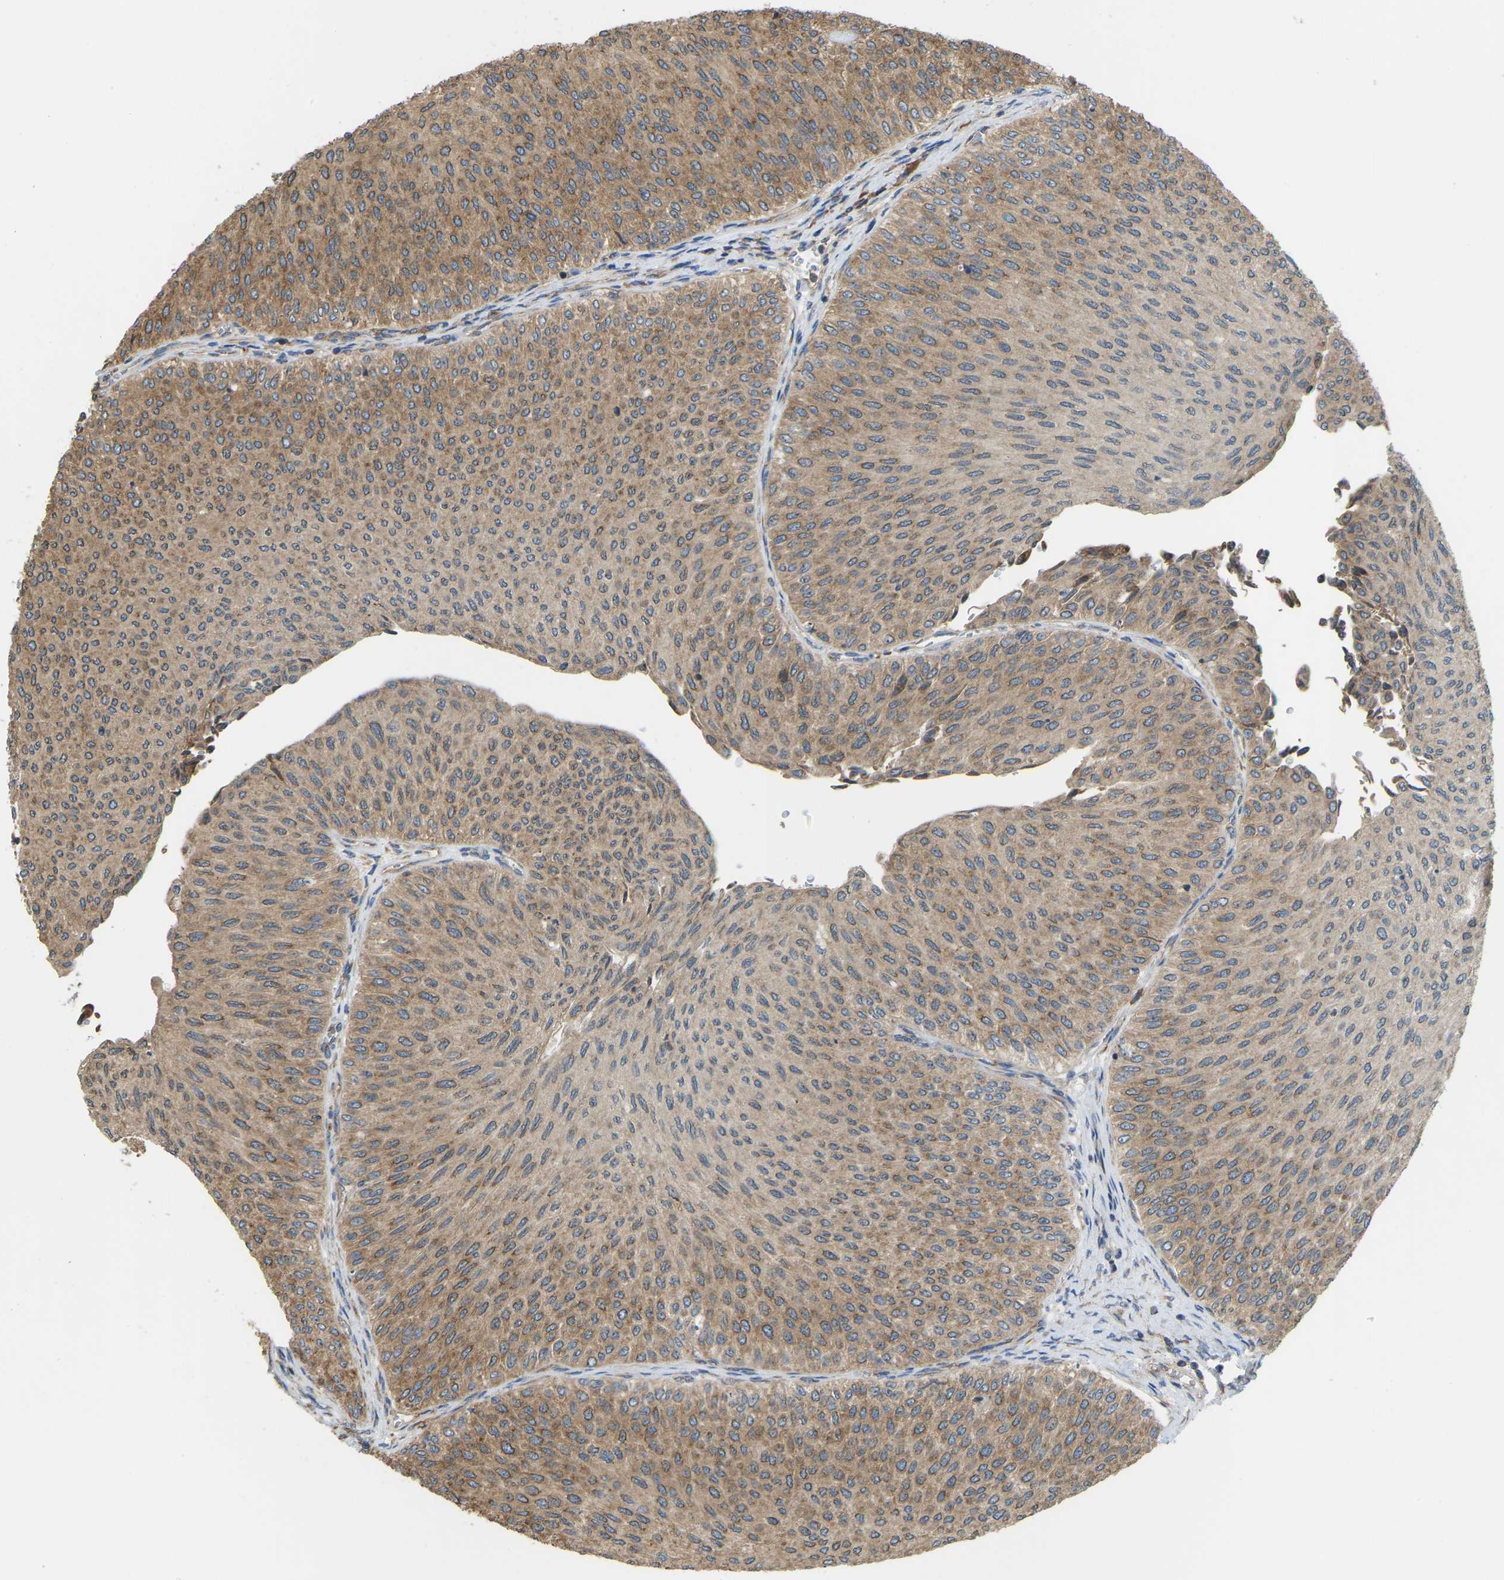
{"staining": {"intensity": "moderate", "quantity": ">75%", "location": "cytoplasmic/membranous"}, "tissue": "urothelial cancer", "cell_type": "Tumor cells", "image_type": "cancer", "snomed": [{"axis": "morphology", "description": "Urothelial carcinoma, Low grade"}, {"axis": "topography", "description": "Urinary bladder"}], "caption": "Human urothelial carcinoma (low-grade) stained with a protein marker displays moderate staining in tumor cells.", "gene": "RPS6KB2", "patient": {"sex": "male", "age": 78}}